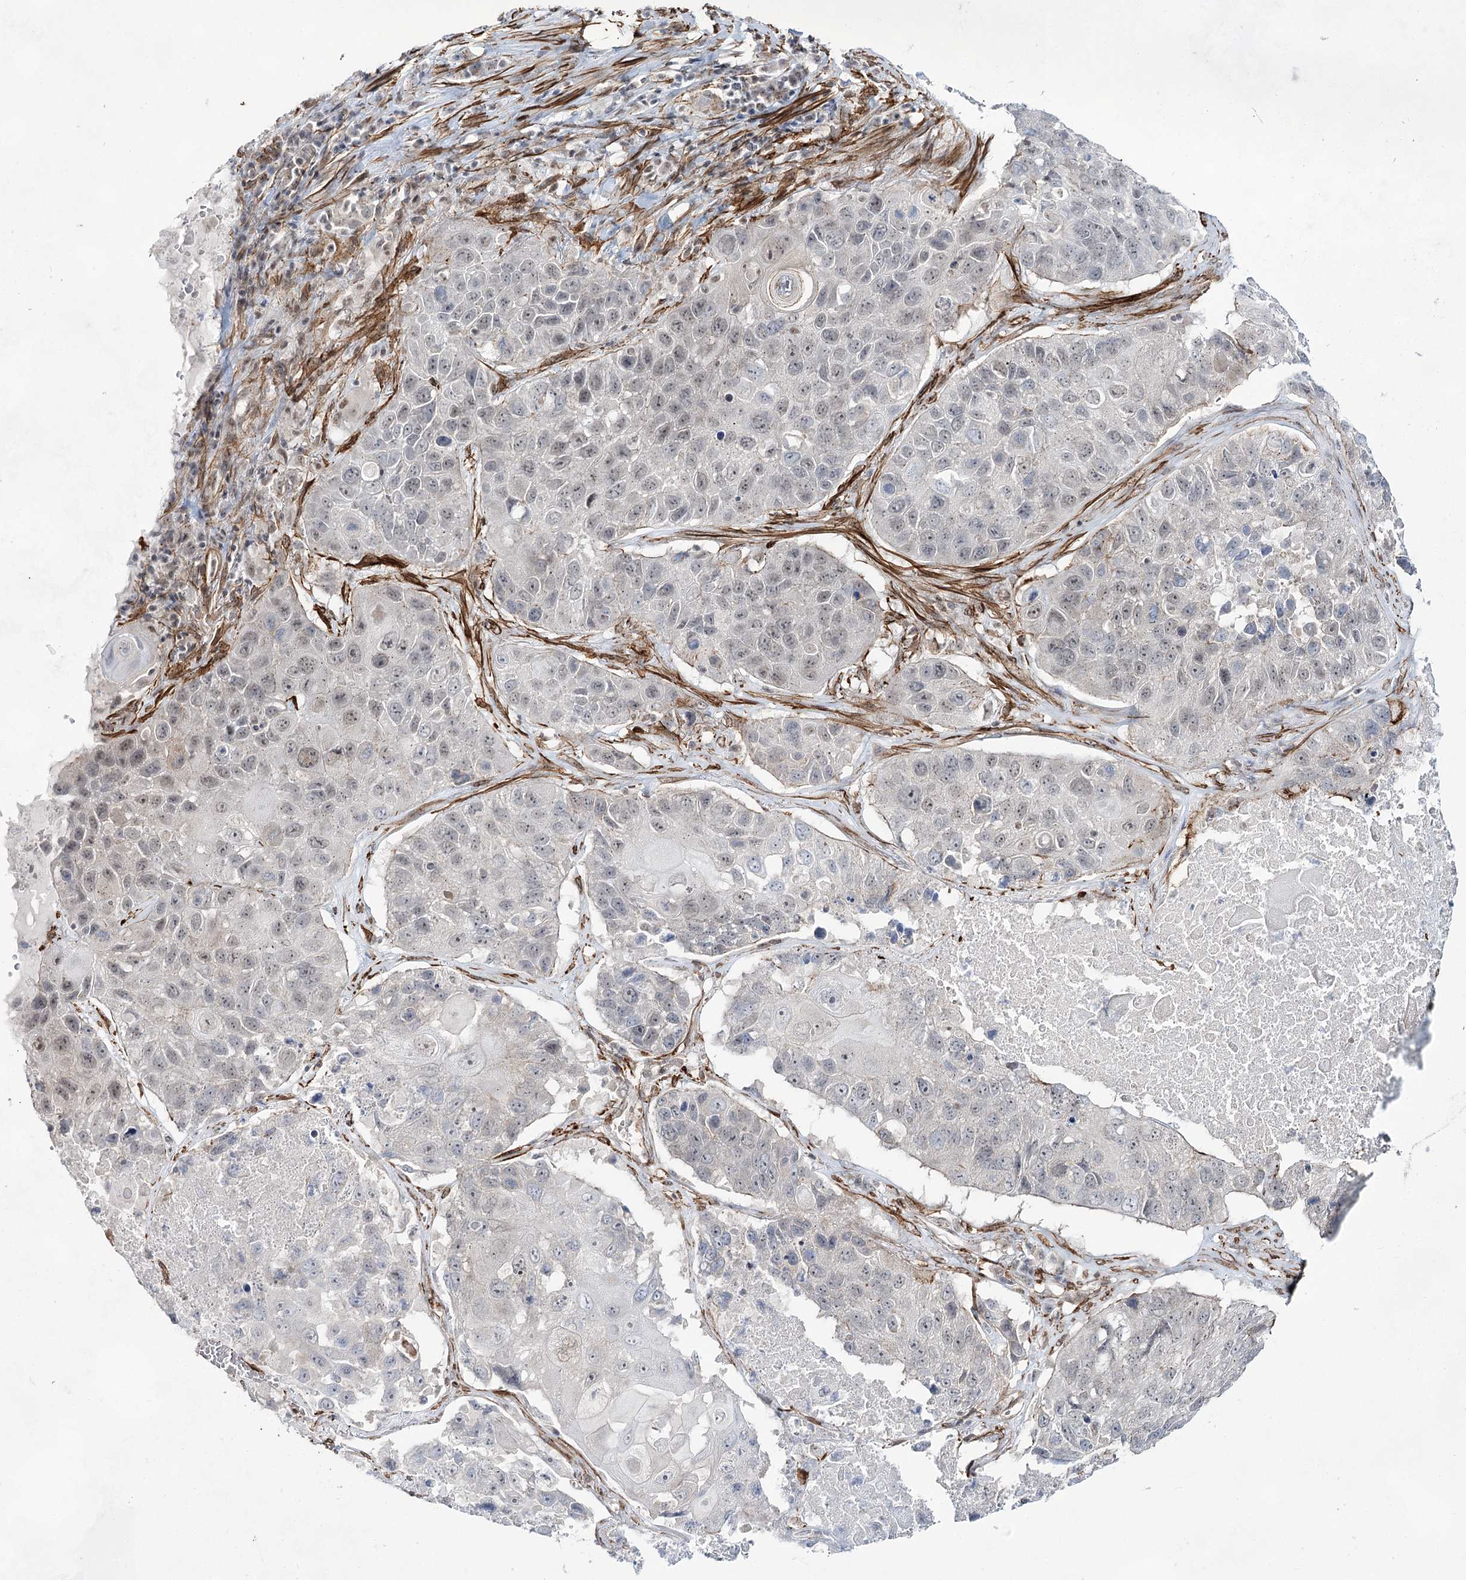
{"staining": {"intensity": "negative", "quantity": "none", "location": "none"}, "tissue": "lung cancer", "cell_type": "Tumor cells", "image_type": "cancer", "snomed": [{"axis": "morphology", "description": "Squamous cell carcinoma, NOS"}, {"axis": "topography", "description": "Lung"}], "caption": "Histopathology image shows no significant protein positivity in tumor cells of lung squamous cell carcinoma.", "gene": "CWF19L1", "patient": {"sex": "male", "age": 61}}